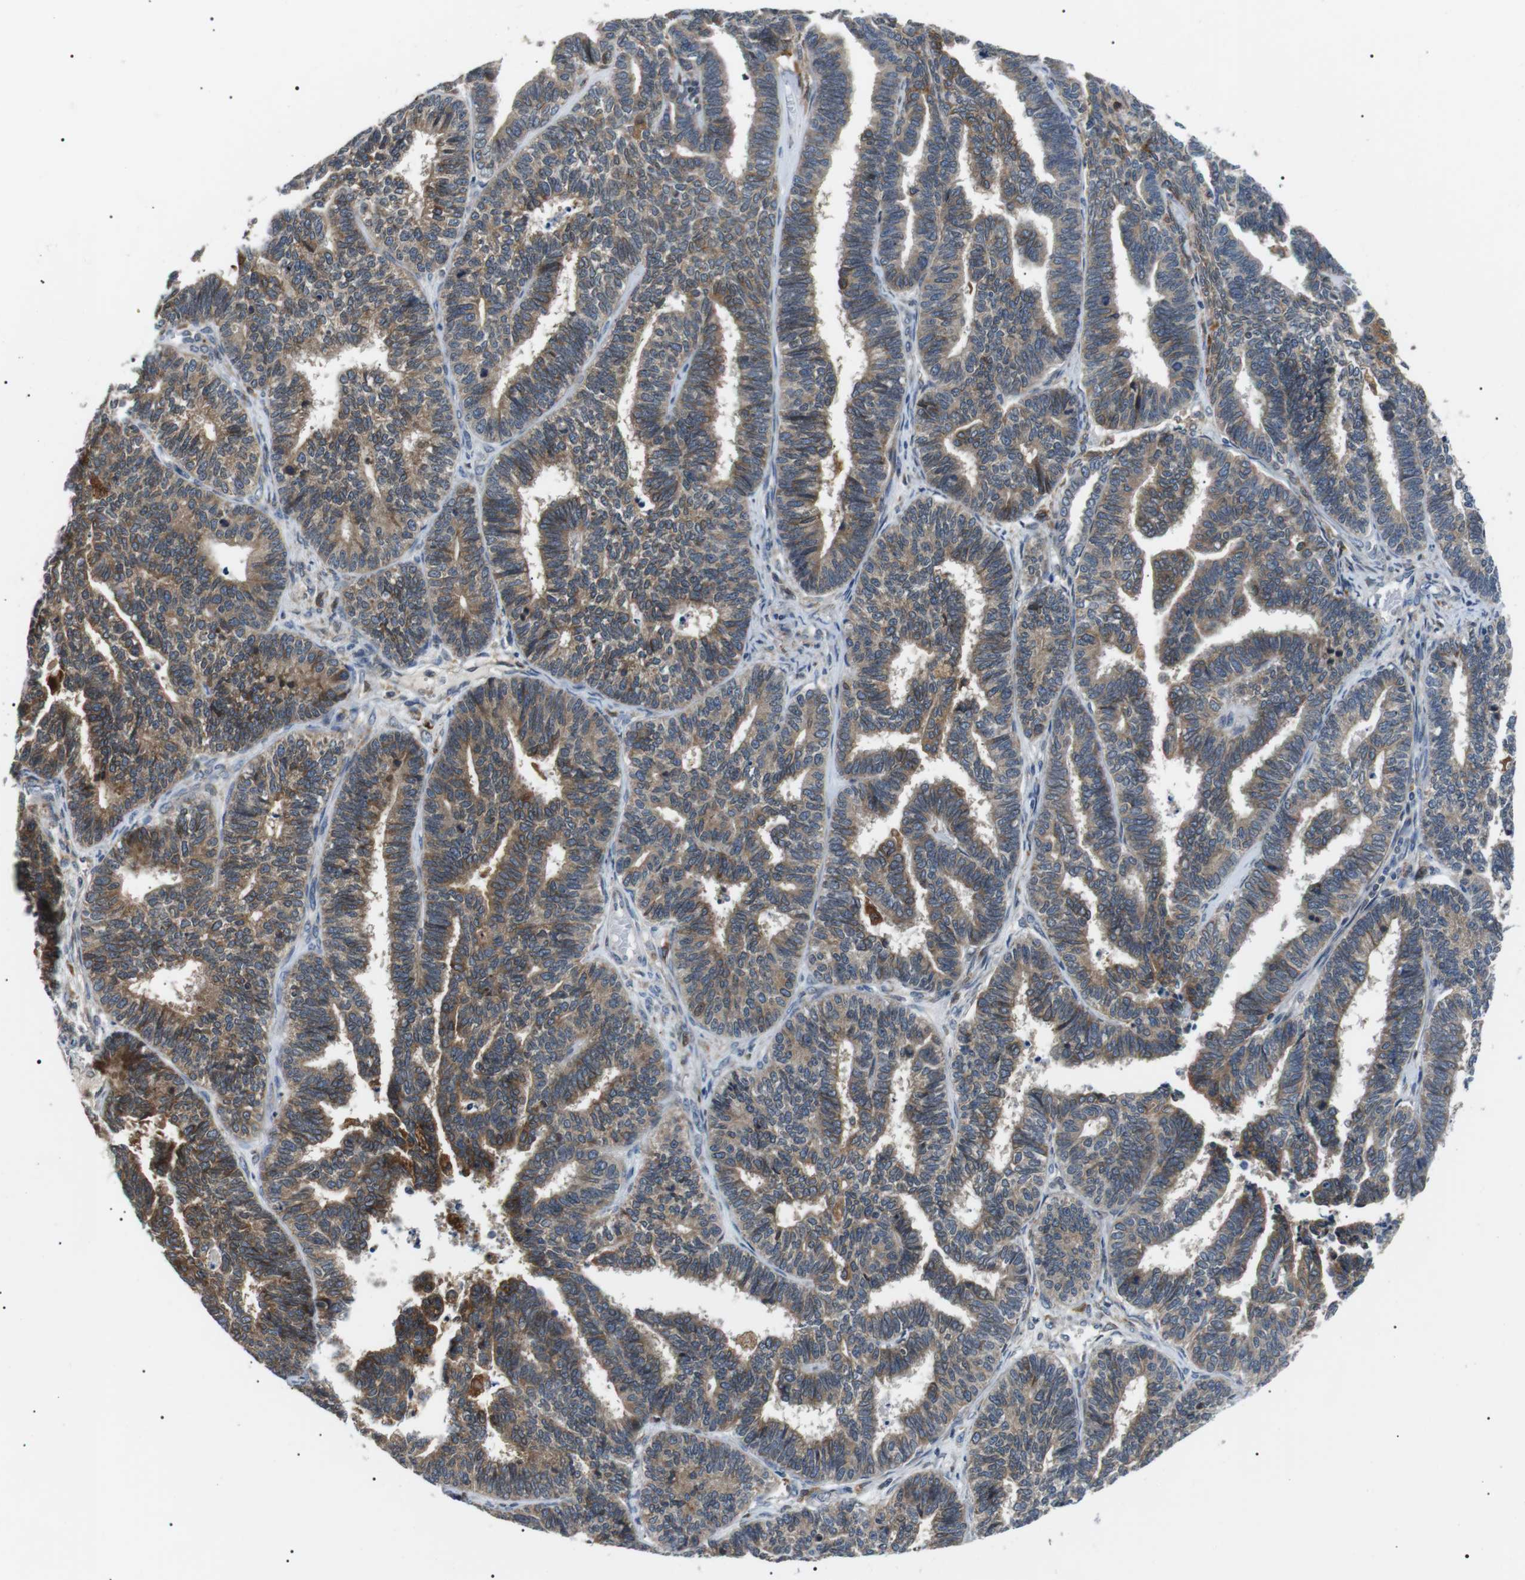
{"staining": {"intensity": "strong", "quantity": ">75%", "location": "cytoplasmic/membranous"}, "tissue": "endometrial cancer", "cell_type": "Tumor cells", "image_type": "cancer", "snomed": [{"axis": "morphology", "description": "Adenocarcinoma, NOS"}, {"axis": "topography", "description": "Endometrium"}], "caption": "Tumor cells display high levels of strong cytoplasmic/membranous positivity in about >75% of cells in adenocarcinoma (endometrial).", "gene": "RAB9A", "patient": {"sex": "female", "age": 70}}